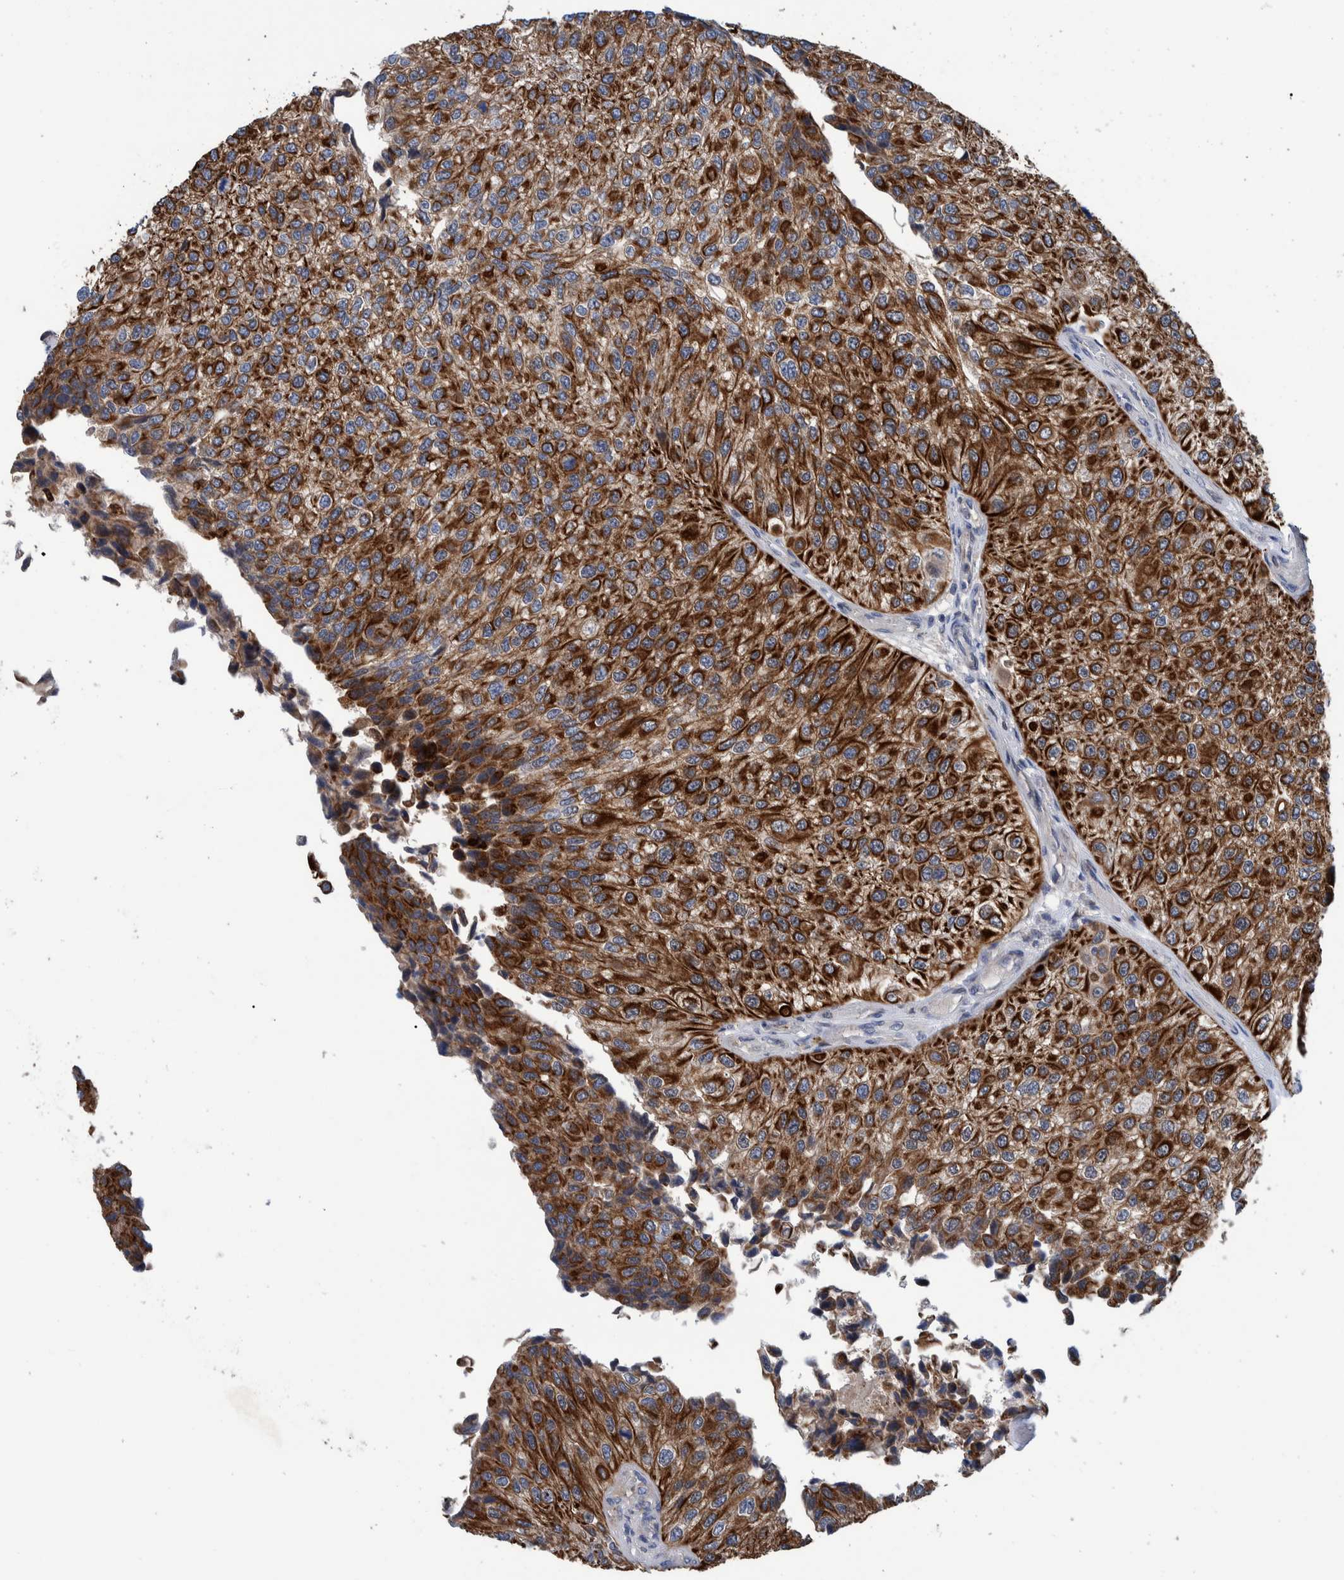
{"staining": {"intensity": "strong", "quantity": ">75%", "location": "cytoplasmic/membranous"}, "tissue": "urothelial cancer", "cell_type": "Tumor cells", "image_type": "cancer", "snomed": [{"axis": "morphology", "description": "Urothelial carcinoma, High grade"}, {"axis": "topography", "description": "Kidney"}, {"axis": "topography", "description": "Urinary bladder"}], "caption": "About >75% of tumor cells in human urothelial carcinoma (high-grade) demonstrate strong cytoplasmic/membranous protein expression as visualized by brown immunohistochemical staining.", "gene": "MKS1", "patient": {"sex": "male", "age": 77}}